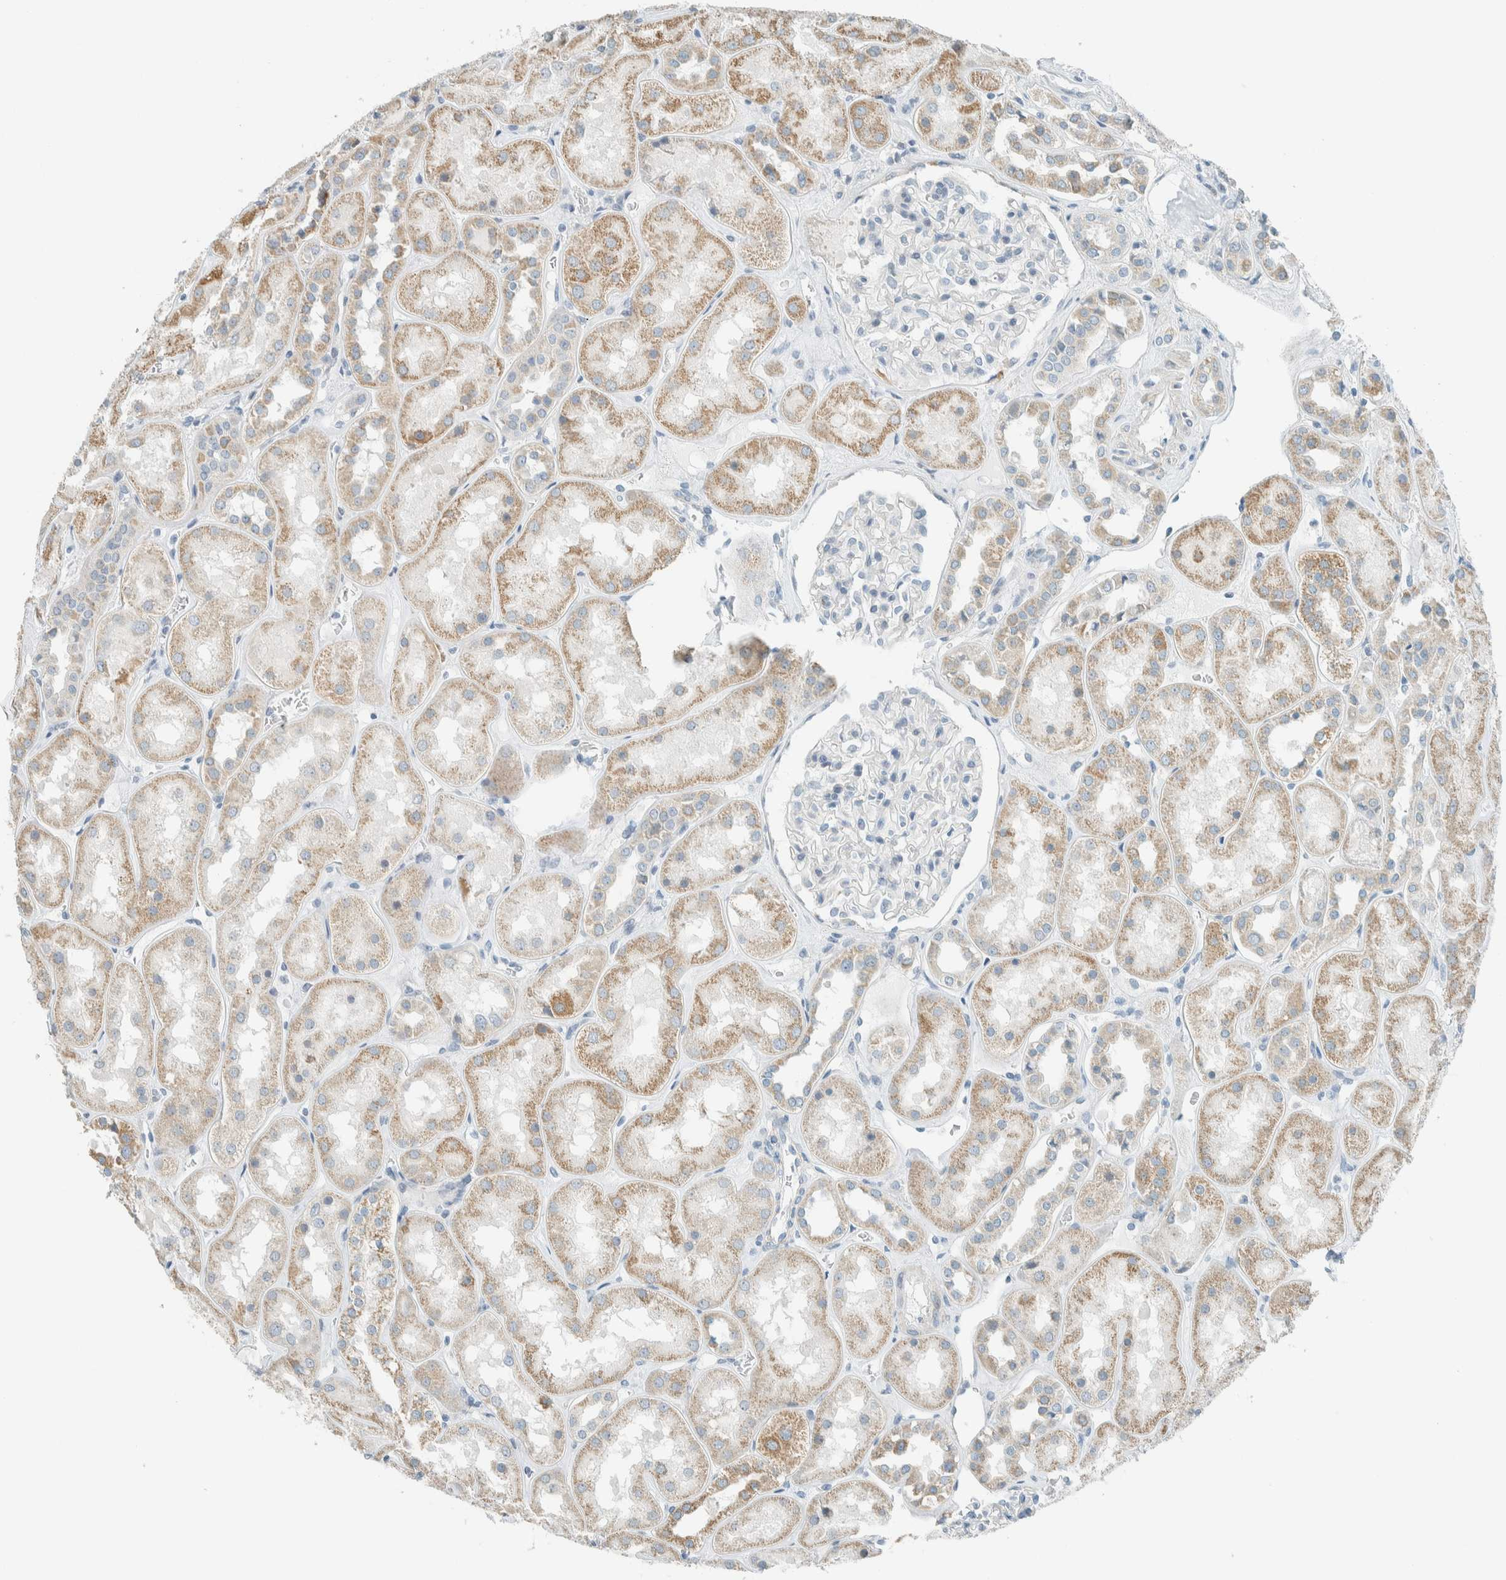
{"staining": {"intensity": "negative", "quantity": "none", "location": "none"}, "tissue": "kidney", "cell_type": "Cells in glomeruli", "image_type": "normal", "snomed": [{"axis": "morphology", "description": "Normal tissue, NOS"}, {"axis": "topography", "description": "Kidney"}], "caption": "Immunohistochemistry (IHC) histopathology image of normal kidney: kidney stained with DAB (3,3'-diaminobenzidine) exhibits no significant protein staining in cells in glomeruli.", "gene": "AARSD1", "patient": {"sex": "male", "age": 70}}